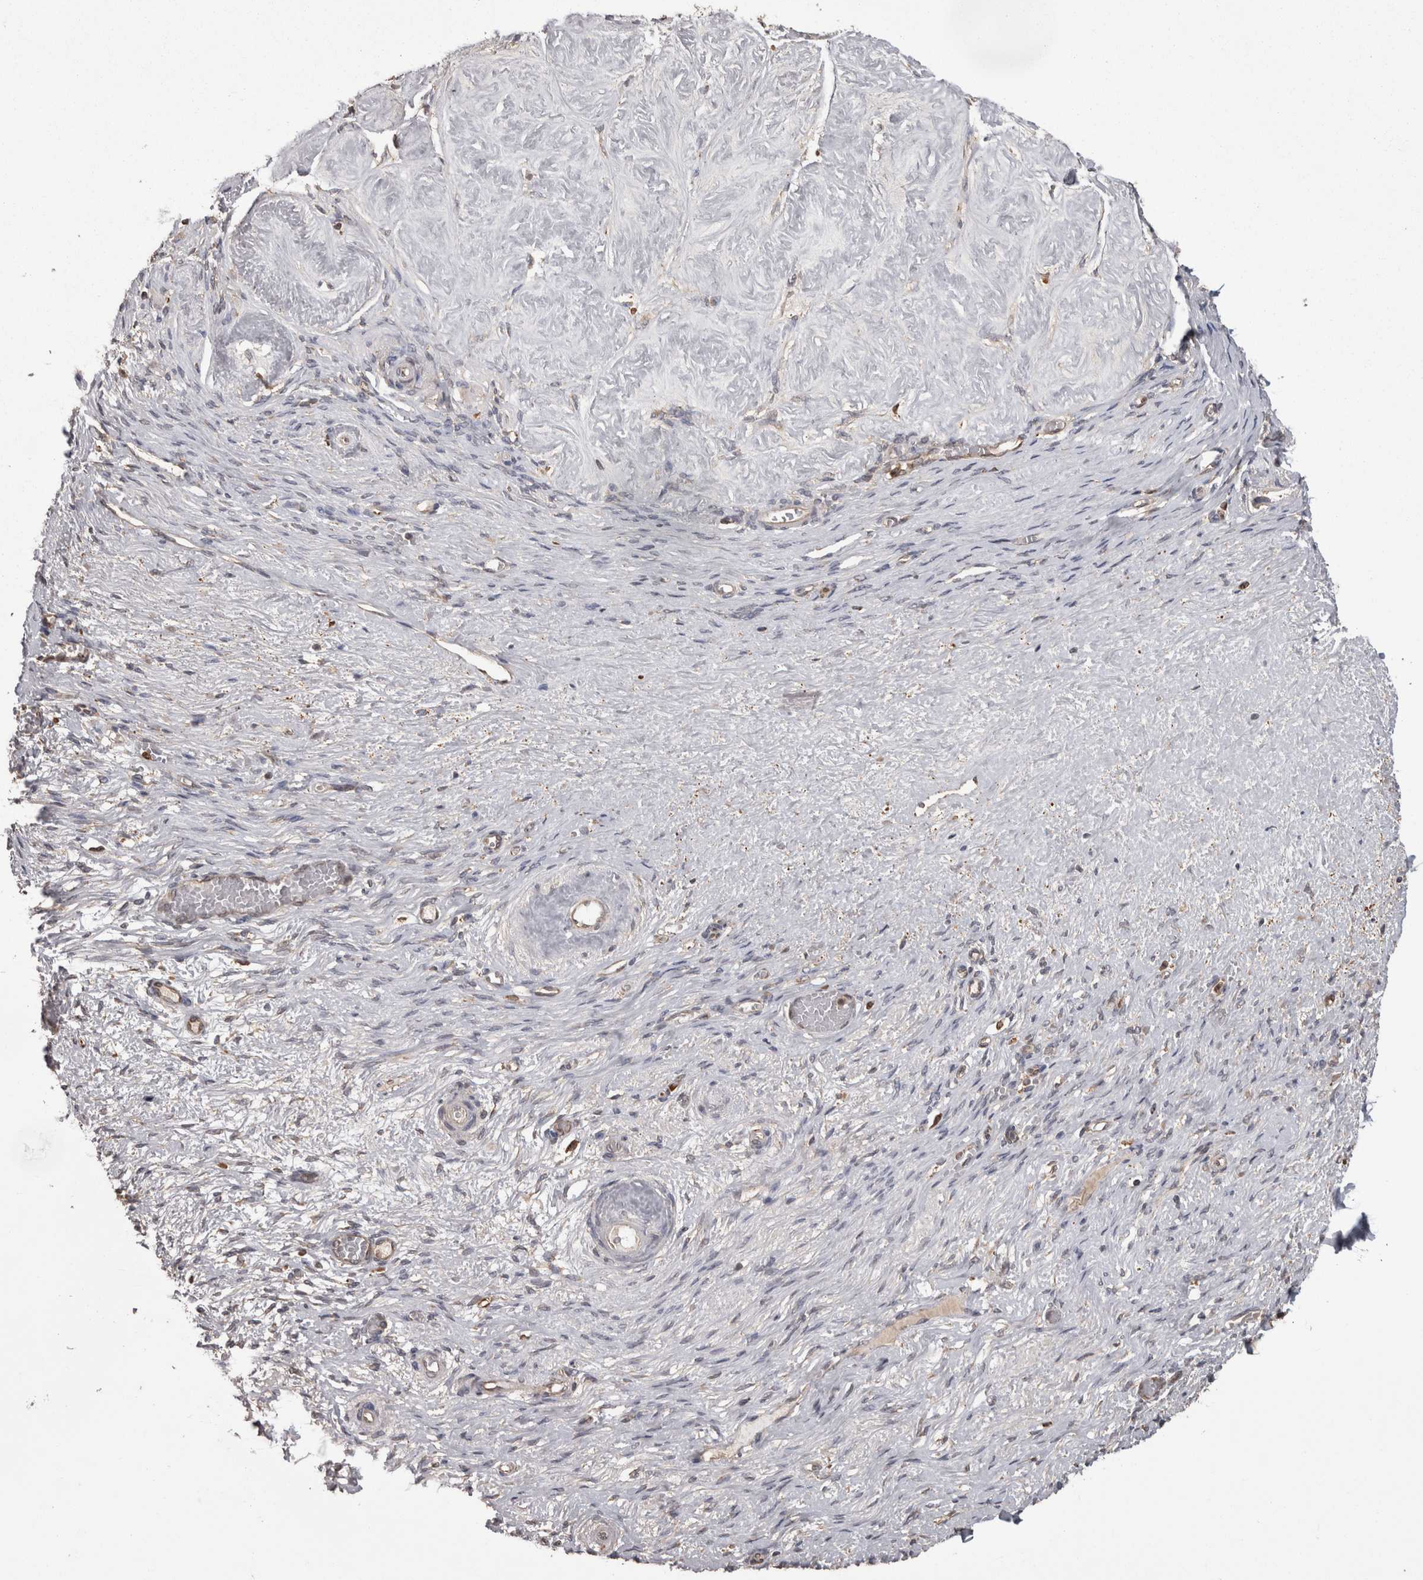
{"staining": {"intensity": "moderate", "quantity": ">75%", "location": "cytoplasmic/membranous"}, "tissue": "adipose tissue", "cell_type": "Adipocytes", "image_type": "normal", "snomed": [{"axis": "morphology", "description": "Normal tissue, NOS"}, {"axis": "topography", "description": "Vascular tissue"}, {"axis": "topography", "description": "Fallopian tube"}, {"axis": "topography", "description": "Ovary"}], "caption": "Immunohistochemical staining of normal adipose tissue displays moderate cytoplasmic/membranous protein expression in about >75% of adipocytes.", "gene": "PON2", "patient": {"sex": "female", "age": 67}}